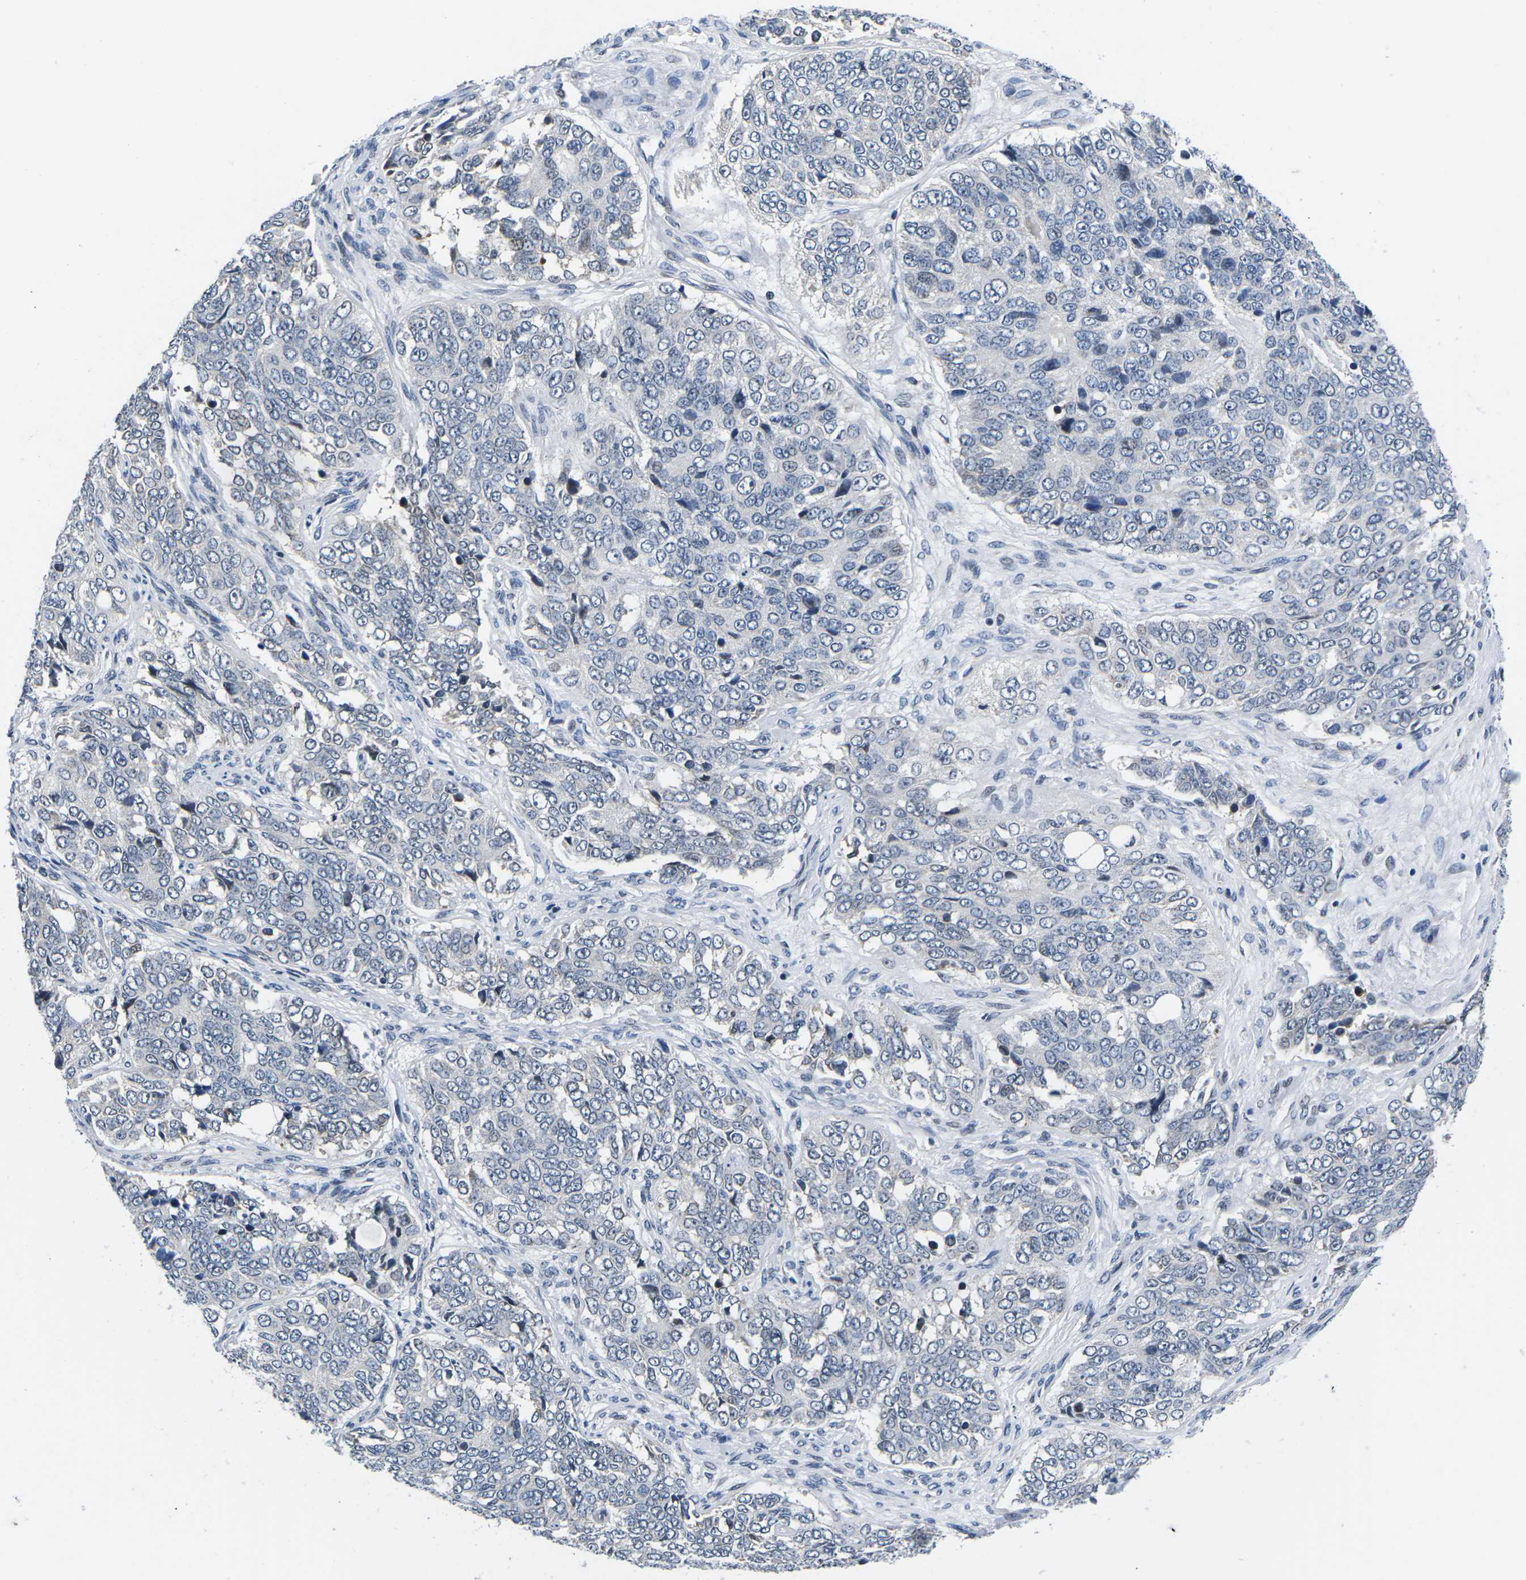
{"staining": {"intensity": "negative", "quantity": "none", "location": "none"}, "tissue": "ovarian cancer", "cell_type": "Tumor cells", "image_type": "cancer", "snomed": [{"axis": "morphology", "description": "Carcinoma, endometroid"}, {"axis": "topography", "description": "Ovary"}], "caption": "There is no significant staining in tumor cells of ovarian endometroid carcinoma. (DAB (3,3'-diaminobenzidine) immunohistochemistry, high magnification).", "gene": "CDC73", "patient": {"sex": "female", "age": 51}}